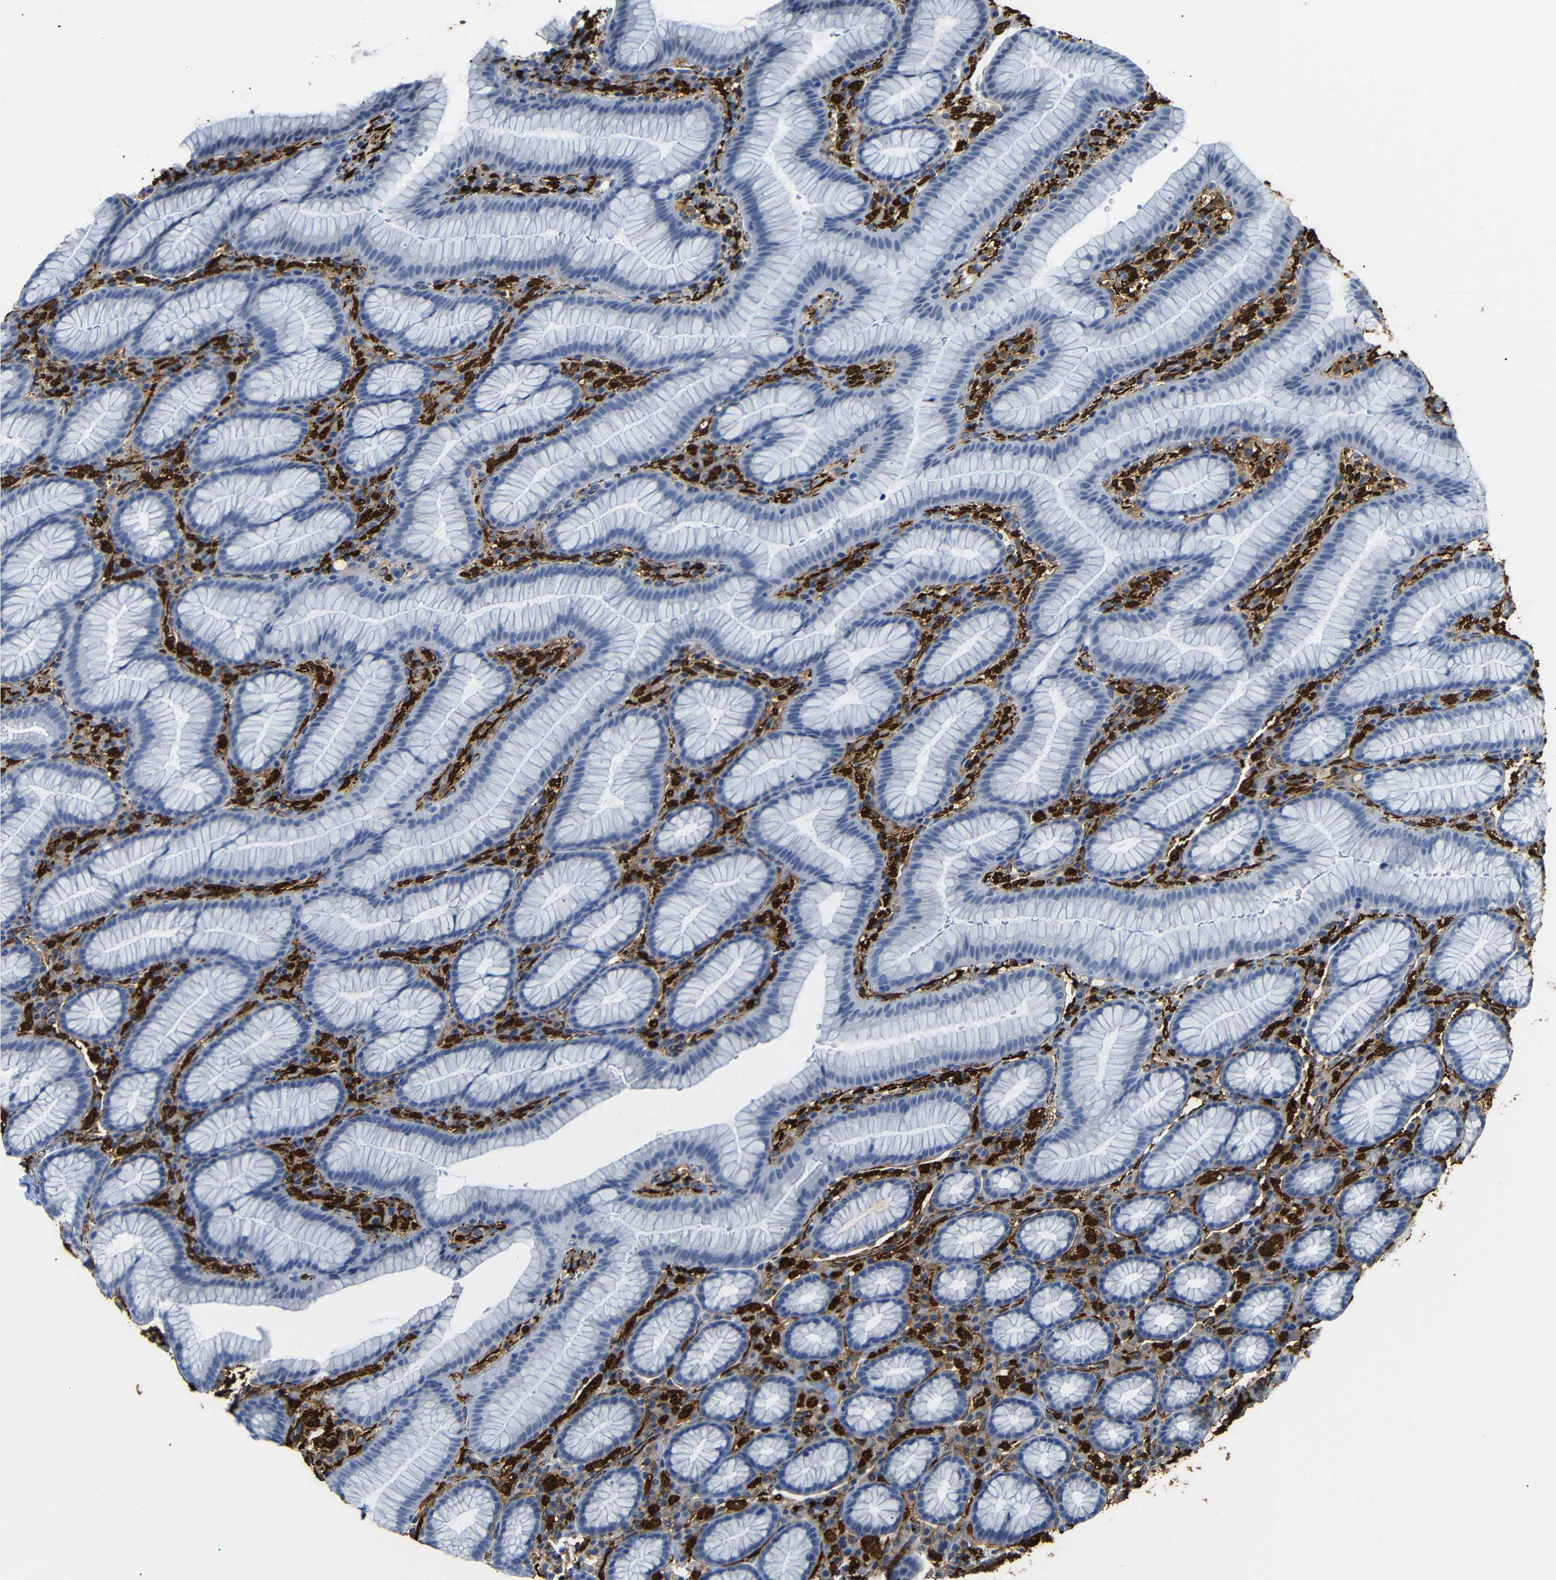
{"staining": {"intensity": "negative", "quantity": "none", "location": "none"}, "tissue": "stomach", "cell_type": "Glandular cells", "image_type": "normal", "snomed": [{"axis": "morphology", "description": "Normal tissue, NOS"}, {"axis": "topography", "description": "Stomach, lower"}], "caption": "Immunohistochemistry of unremarkable human stomach exhibits no positivity in glandular cells. The staining is performed using DAB brown chromogen with nuclei counter-stained in using hematoxylin.", "gene": "ACTA2", "patient": {"sex": "male", "age": 52}}